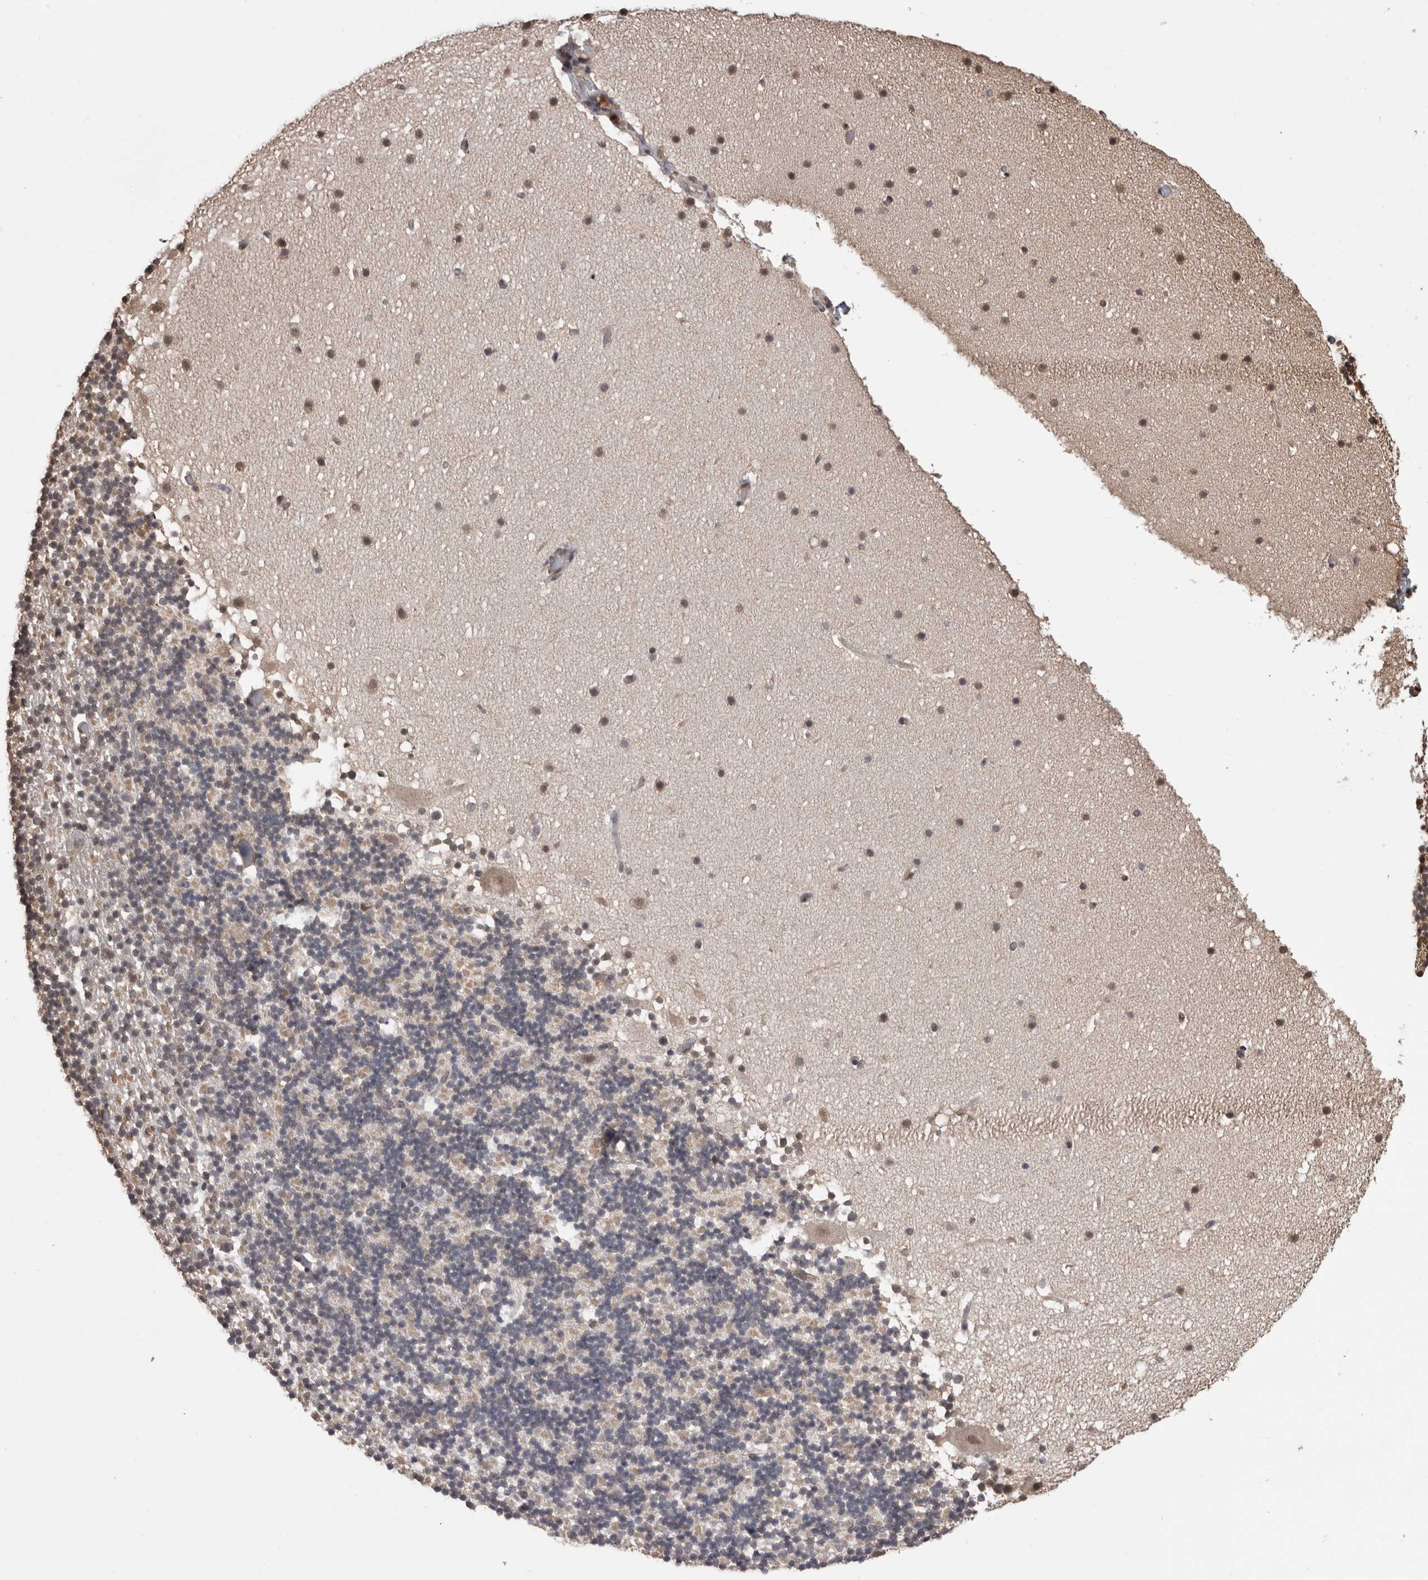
{"staining": {"intensity": "weak", "quantity": "25%-75%", "location": "nuclear"}, "tissue": "cerebellum", "cell_type": "Cells in granular layer", "image_type": "normal", "snomed": [{"axis": "morphology", "description": "Normal tissue, NOS"}, {"axis": "topography", "description": "Cerebellum"}], "caption": "A low amount of weak nuclear staining is present in about 25%-75% of cells in granular layer in unremarkable cerebellum.", "gene": "PAK4", "patient": {"sex": "male", "age": 57}}